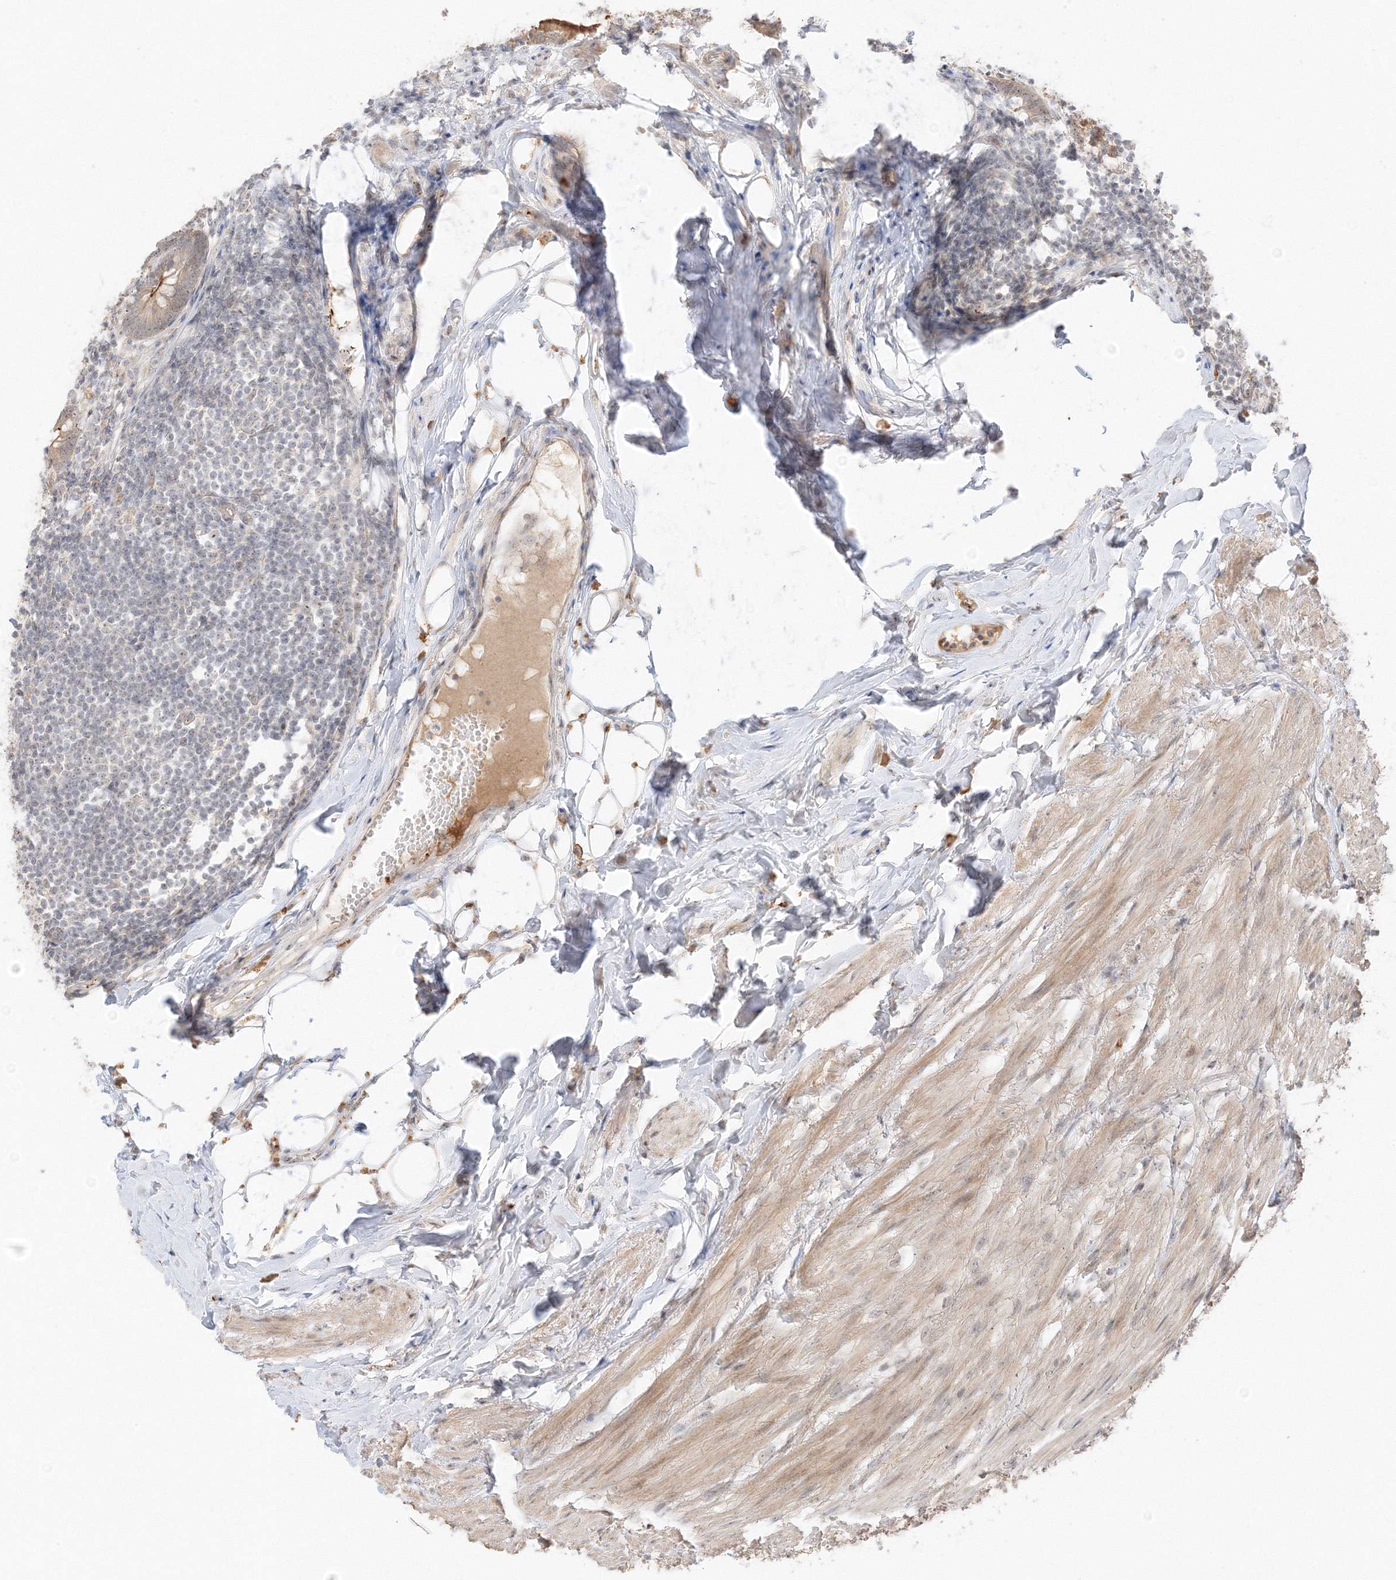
{"staining": {"intensity": "moderate", "quantity": "25%-75%", "location": "cytoplasmic/membranous"}, "tissue": "appendix", "cell_type": "Glandular cells", "image_type": "normal", "snomed": [{"axis": "morphology", "description": "Normal tissue, NOS"}, {"axis": "topography", "description": "Appendix"}], "caption": "Protein analysis of unremarkable appendix shows moderate cytoplasmic/membranous staining in about 25%-75% of glandular cells.", "gene": "ETAA1", "patient": {"sex": "female", "age": 62}}